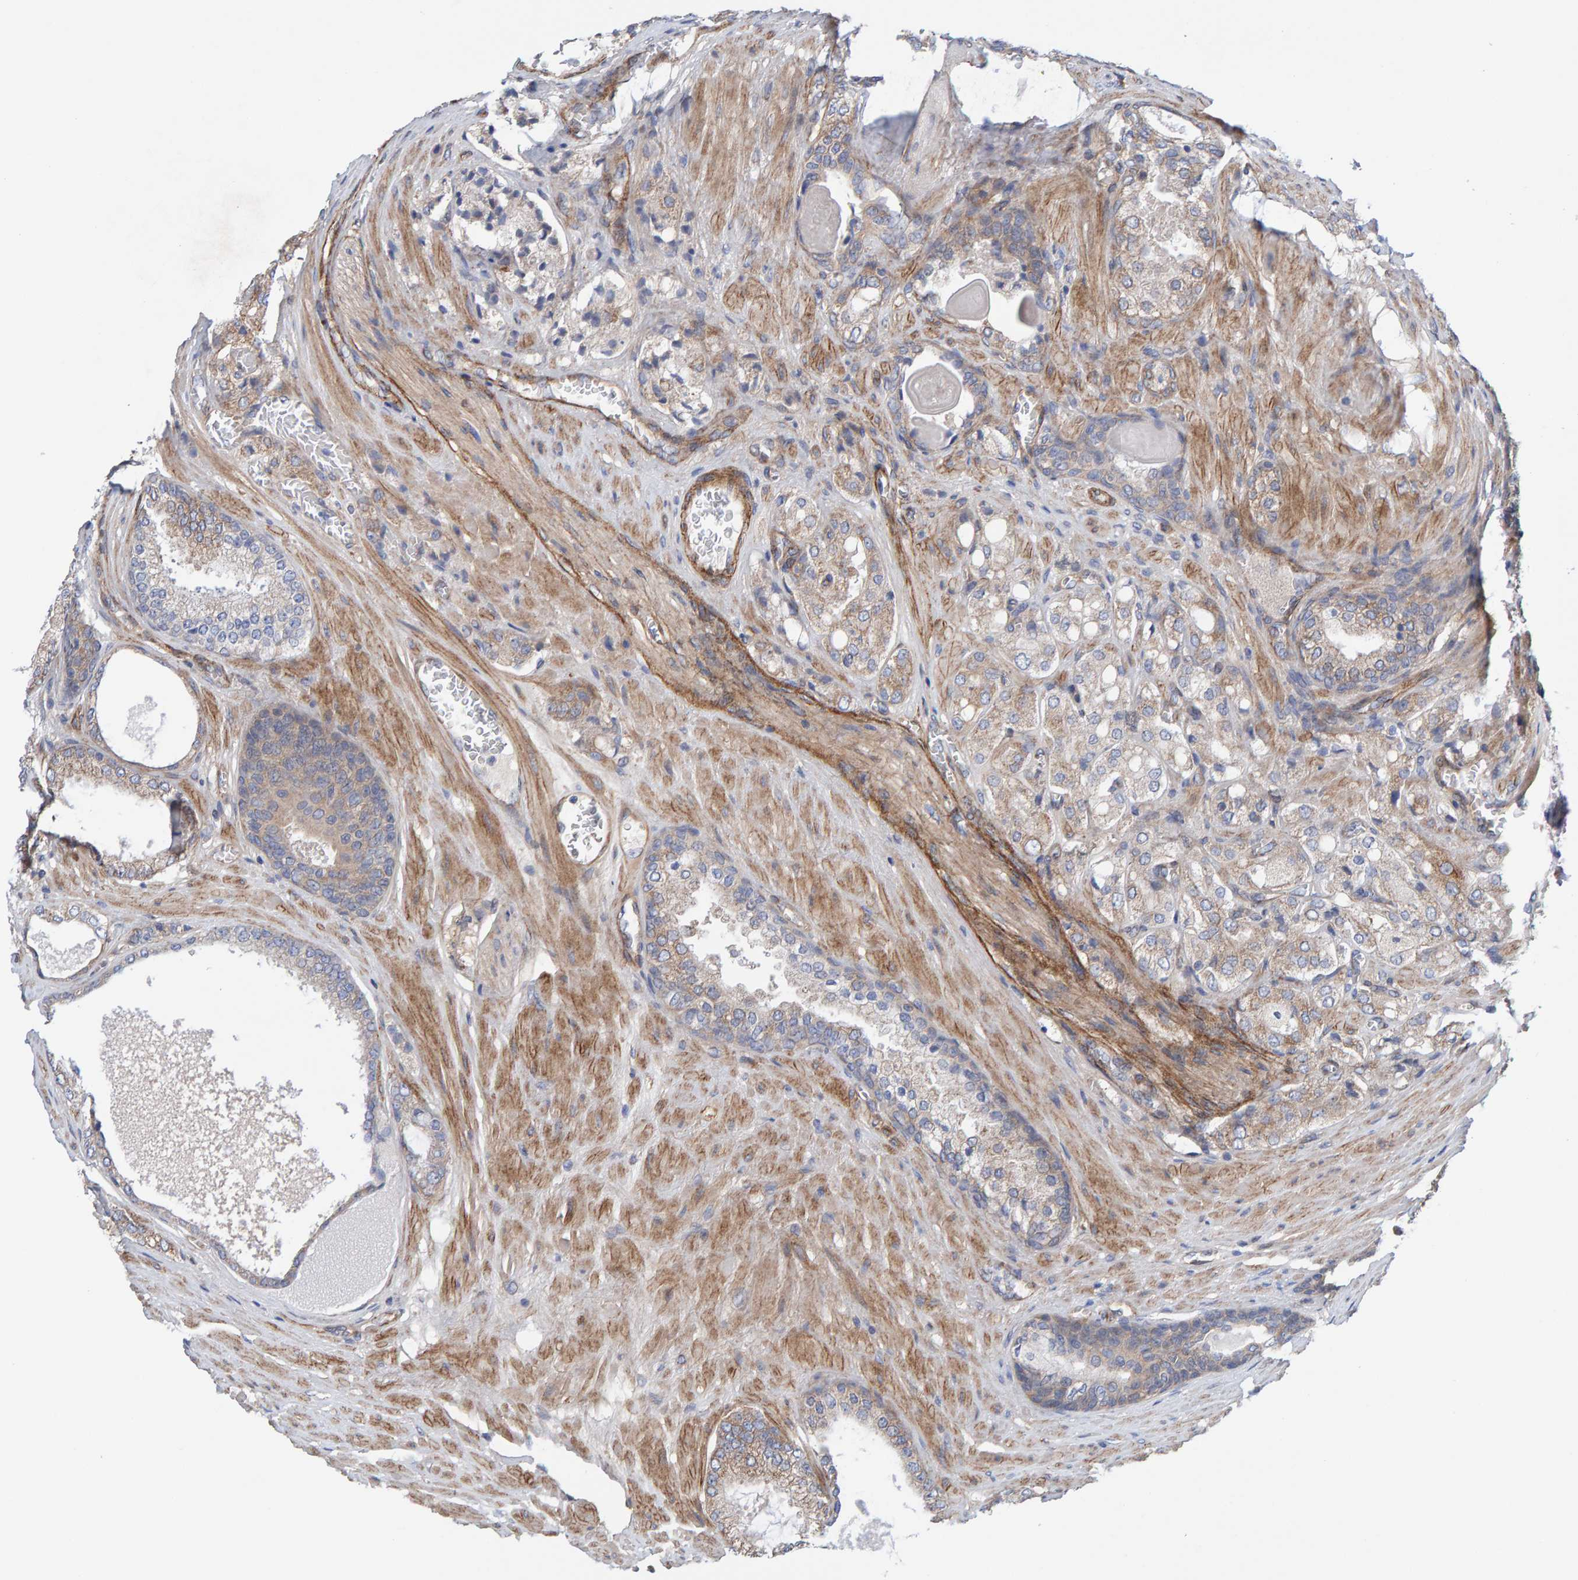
{"staining": {"intensity": "weak", "quantity": ">75%", "location": "cytoplasmic/membranous"}, "tissue": "prostate cancer", "cell_type": "Tumor cells", "image_type": "cancer", "snomed": [{"axis": "morphology", "description": "Adenocarcinoma, High grade"}, {"axis": "topography", "description": "Prostate"}], "caption": "Immunohistochemistry (IHC) (DAB) staining of prostate cancer reveals weak cytoplasmic/membranous protein staining in approximately >75% of tumor cells.", "gene": "CDK5RAP3", "patient": {"sex": "male", "age": 65}}